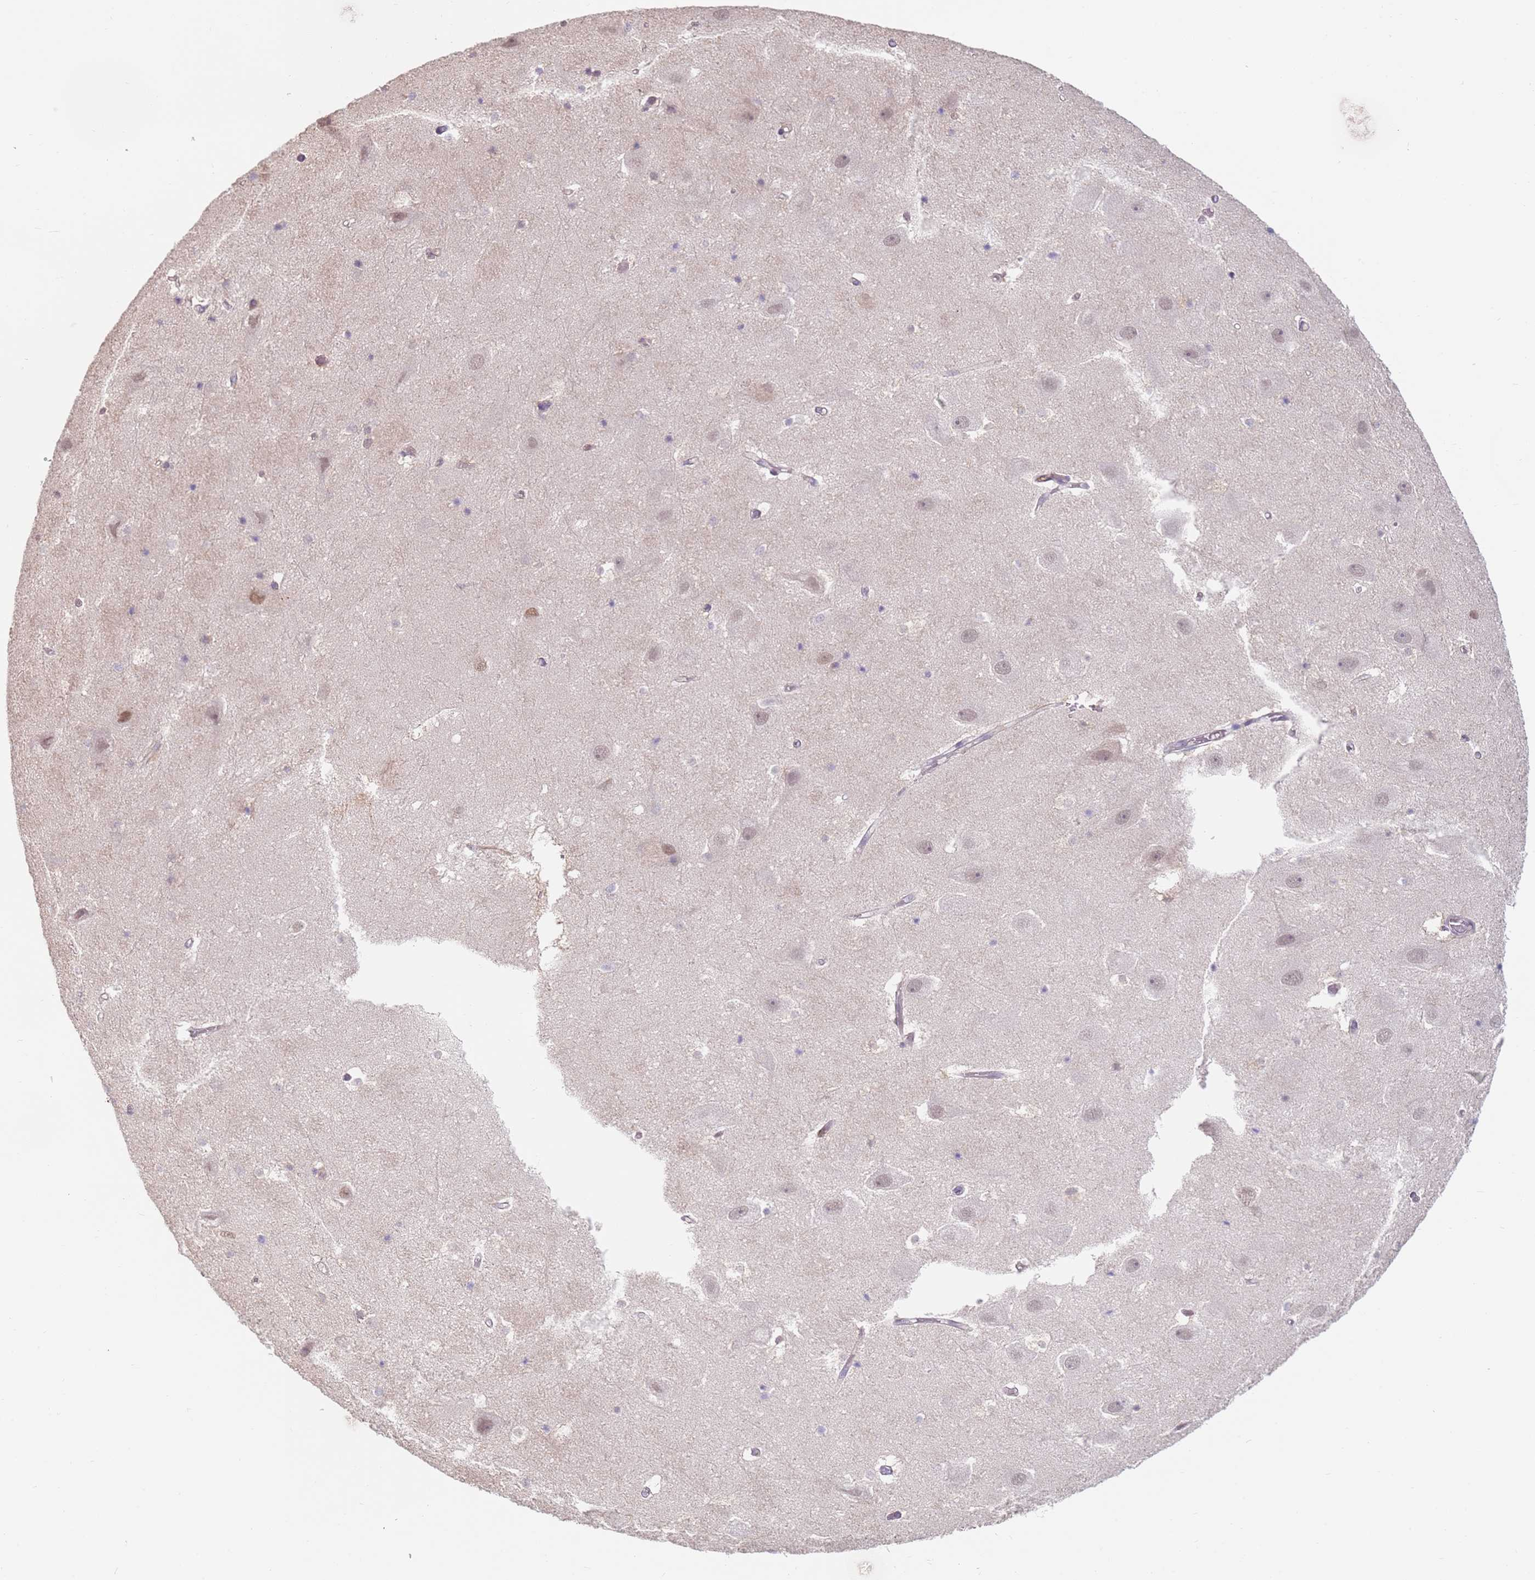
{"staining": {"intensity": "negative", "quantity": "none", "location": "none"}, "tissue": "hippocampus", "cell_type": "Glial cells", "image_type": "normal", "snomed": [{"axis": "morphology", "description": "Normal tissue, NOS"}, {"axis": "topography", "description": "Hippocampus"}], "caption": "Immunohistochemistry (IHC) of benign human hippocampus demonstrates no positivity in glial cells. Nuclei are stained in blue.", "gene": "WDR93", "patient": {"sex": "female", "age": 52}}